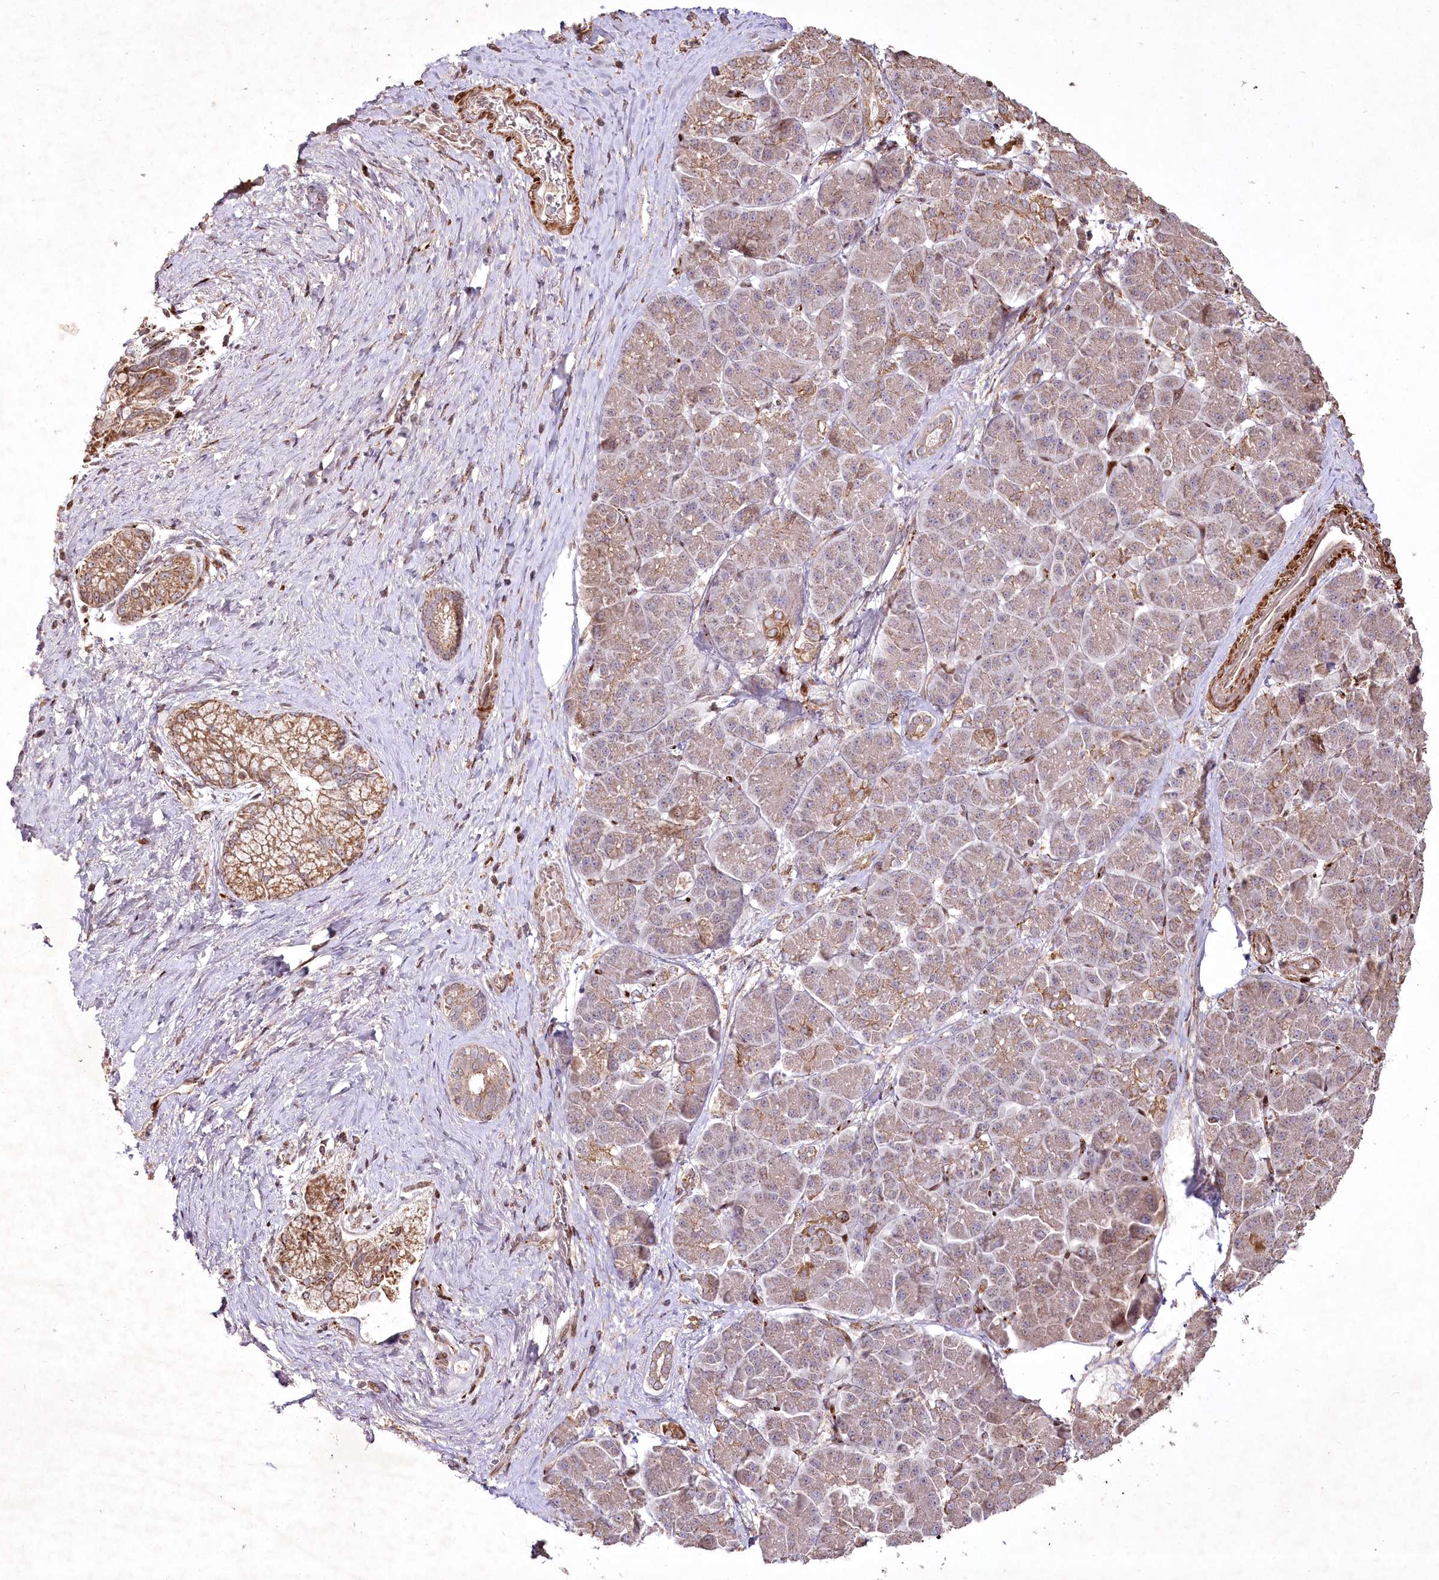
{"staining": {"intensity": "moderate", "quantity": ">75%", "location": "cytoplasmic/membranous"}, "tissue": "pancreatic cancer", "cell_type": "Tumor cells", "image_type": "cancer", "snomed": [{"axis": "morphology", "description": "Normal tissue, NOS"}, {"axis": "morphology", "description": "Adenocarcinoma, NOS"}, {"axis": "topography", "description": "Pancreas"}], "caption": "Immunohistochemistry (IHC) of human adenocarcinoma (pancreatic) exhibits medium levels of moderate cytoplasmic/membranous expression in approximately >75% of tumor cells.", "gene": "PSTK", "patient": {"sex": "female", "age": 68}}